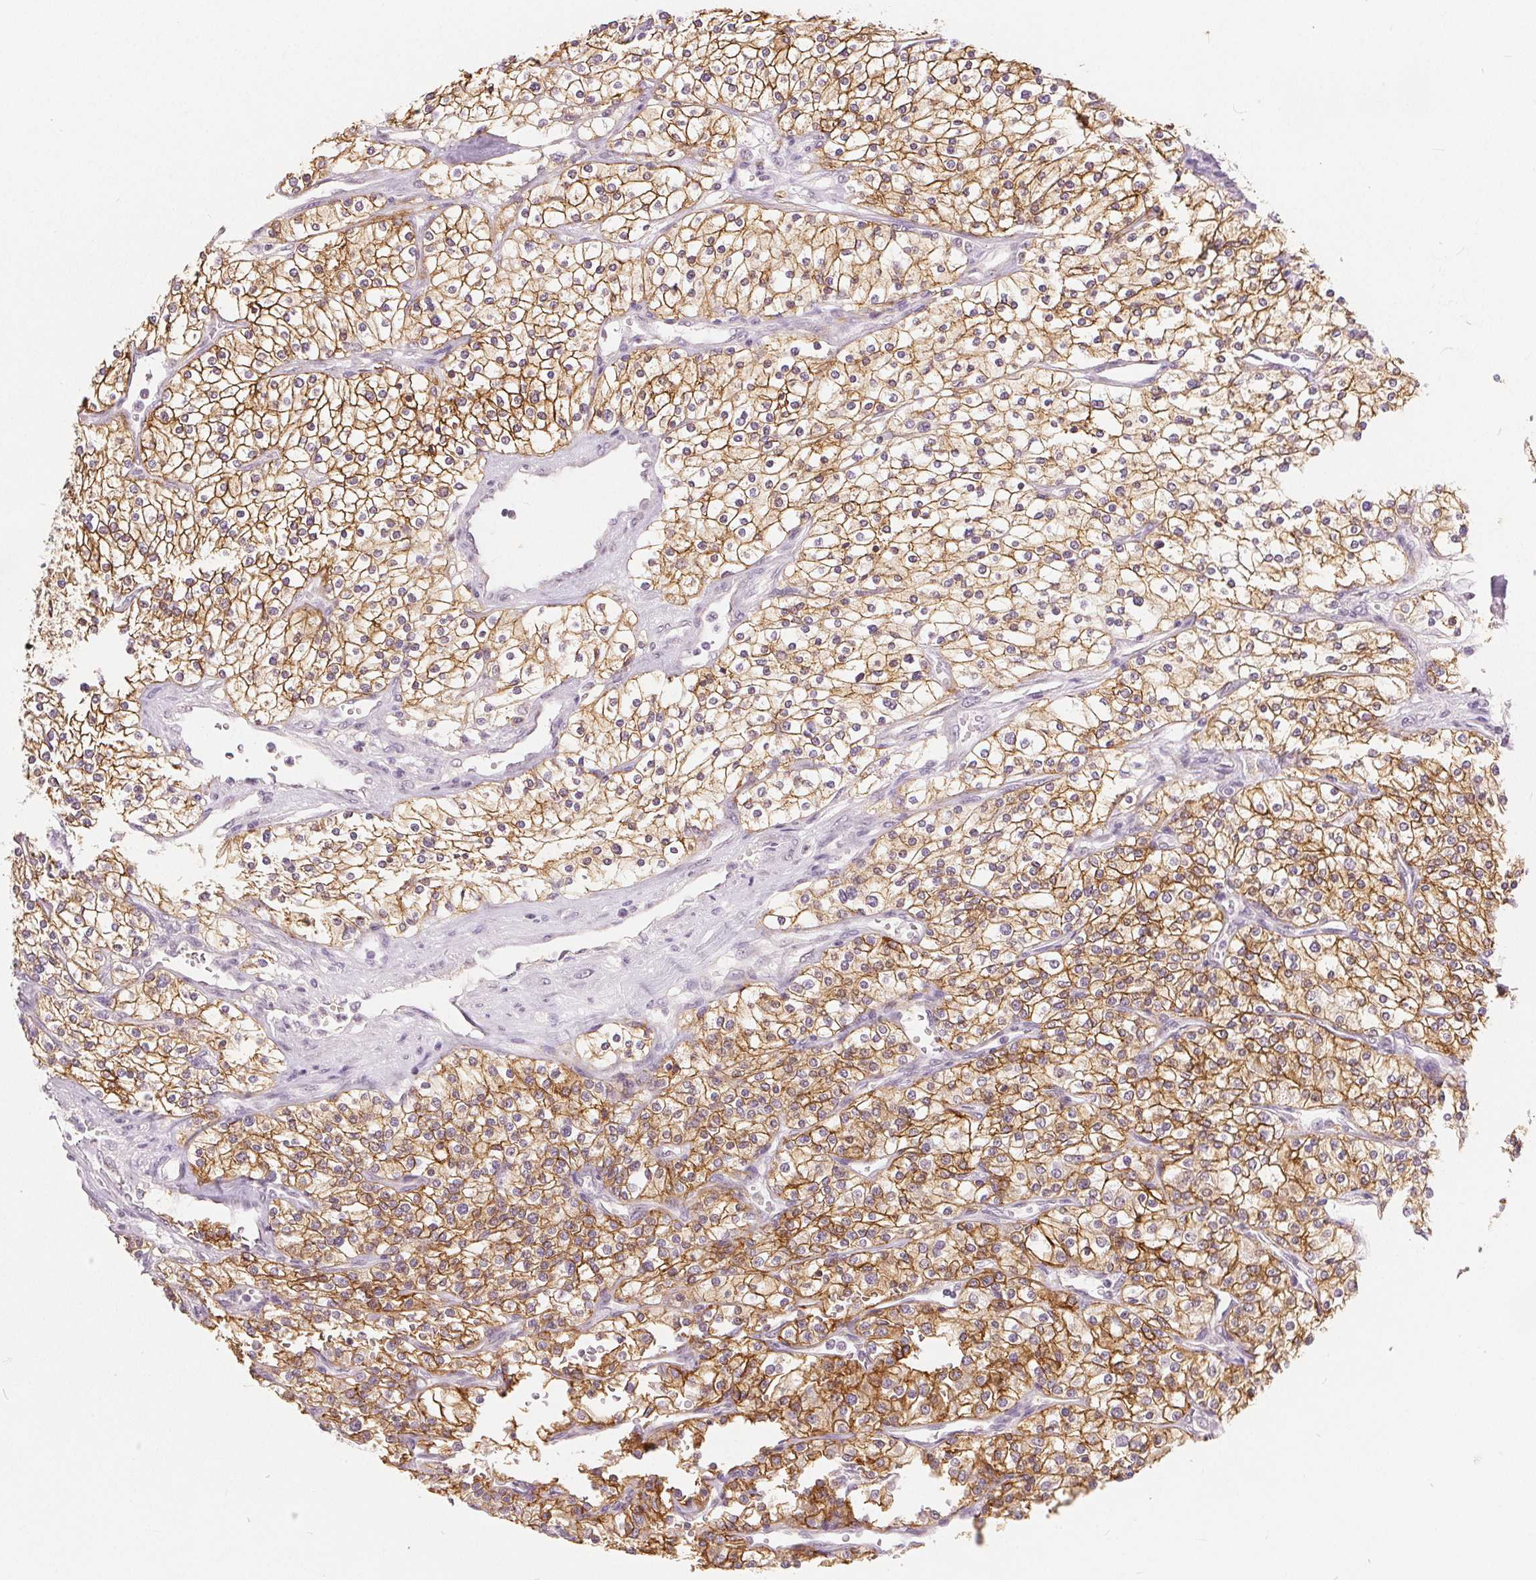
{"staining": {"intensity": "moderate", "quantity": ">75%", "location": "cytoplasmic/membranous"}, "tissue": "renal cancer", "cell_type": "Tumor cells", "image_type": "cancer", "snomed": [{"axis": "morphology", "description": "Adenocarcinoma, NOS"}, {"axis": "topography", "description": "Kidney"}], "caption": "Renal cancer (adenocarcinoma) was stained to show a protein in brown. There is medium levels of moderate cytoplasmic/membranous positivity in about >75% of tumor cells. (DAB IHC, brown staining for protein, blue staining for nuclei).", "gene": "CA12", "patient": {"sex": "male", "age": 80}}